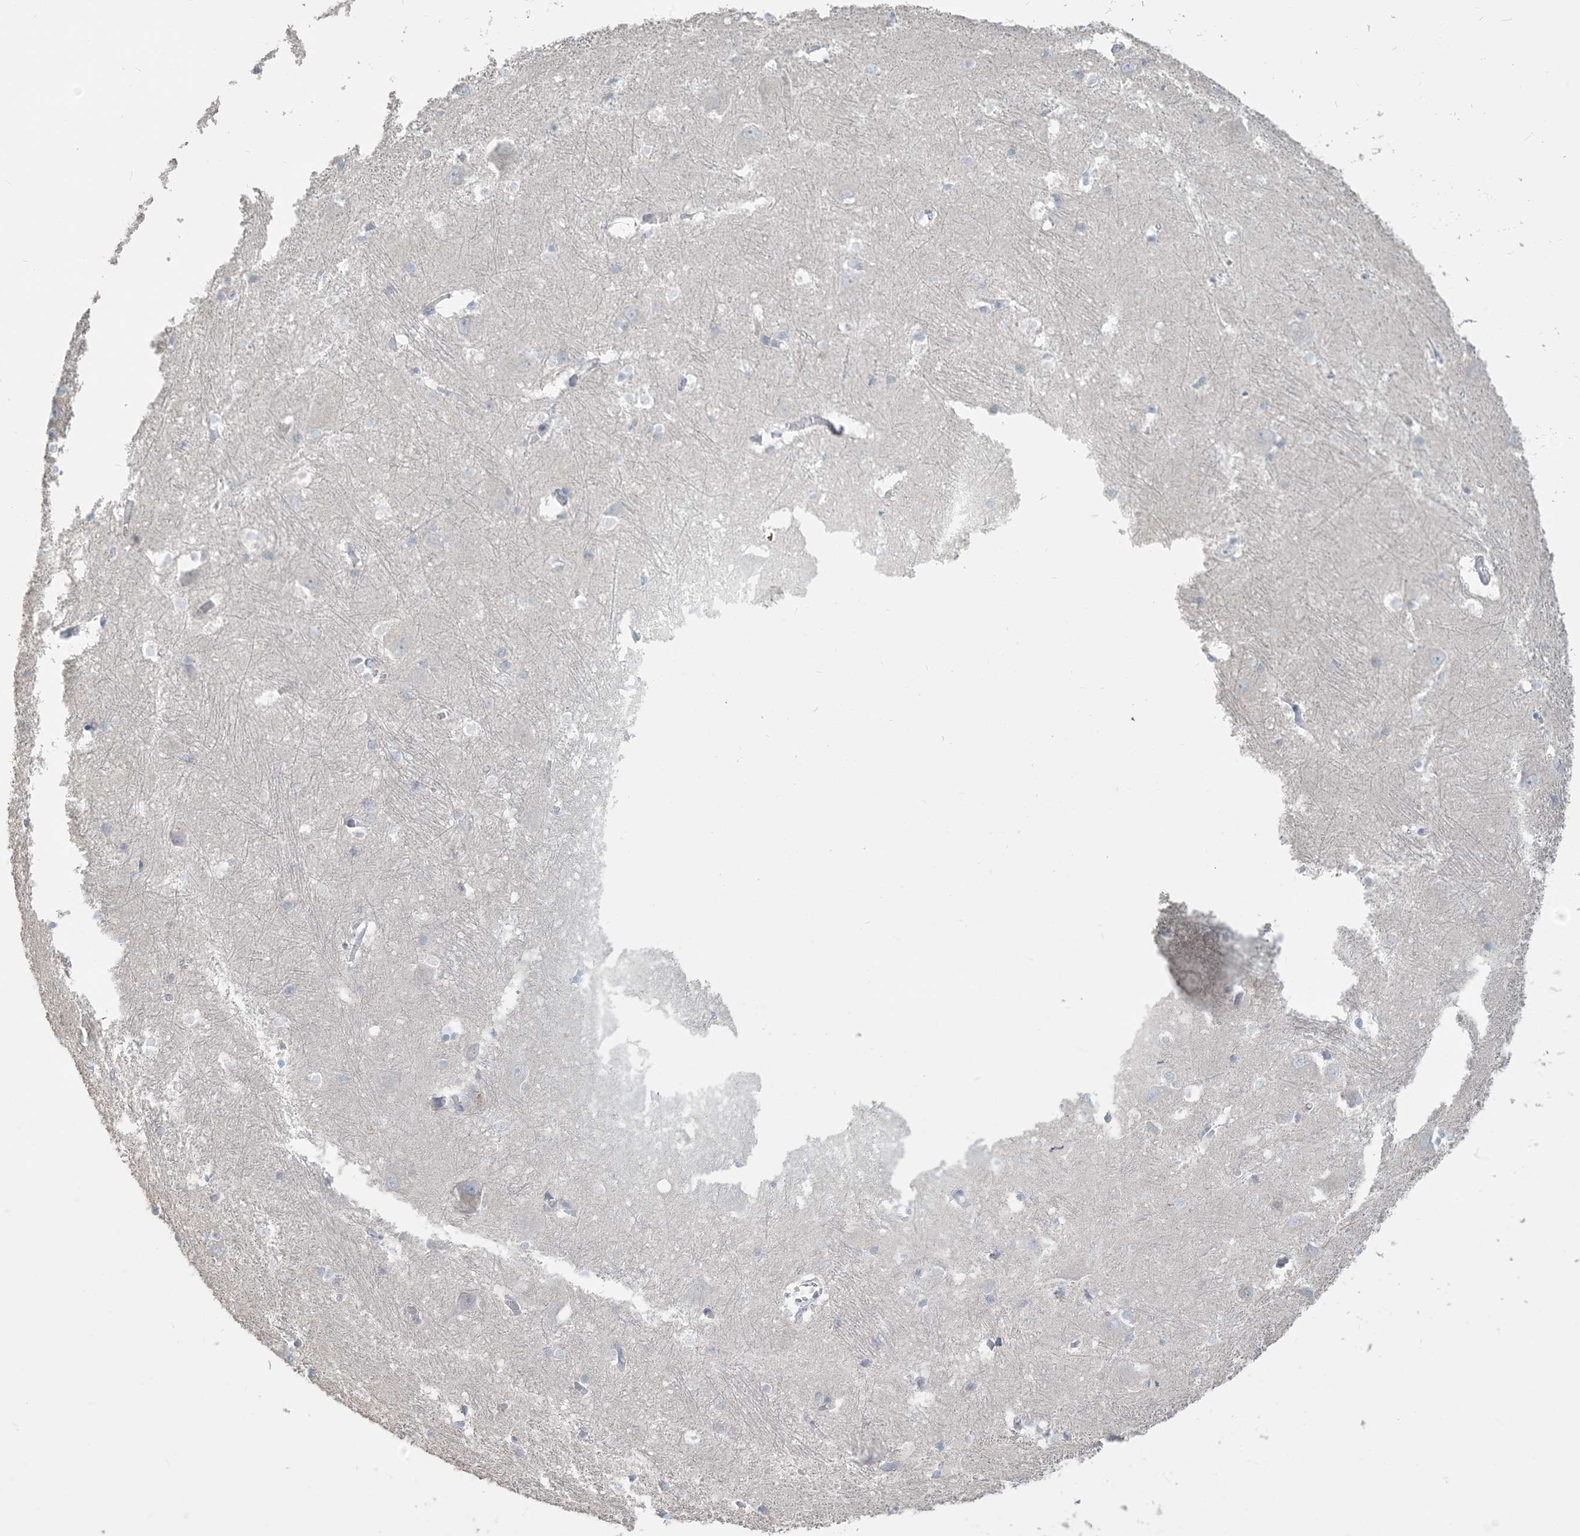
{"staining": {"intensity": "negative", "quantity": "none", "location": "none"}, "tissue": "caudate", "cell_type": "Glial cells", "image_type": "normal", "snomed": [{"axis": "morphology", "description": "Normal tissue, NOS"}, {"axis": "topography", "description": "Lateral ventricle wall"}], "caption": "Immunohistochemistry photomicrograph of unremarkable caudate: human caudate stained with DAB demonstrates no significant protein expression in glial cells.", "gene": "NPHS2", "patient": {"sex": "male", "age": 37}}